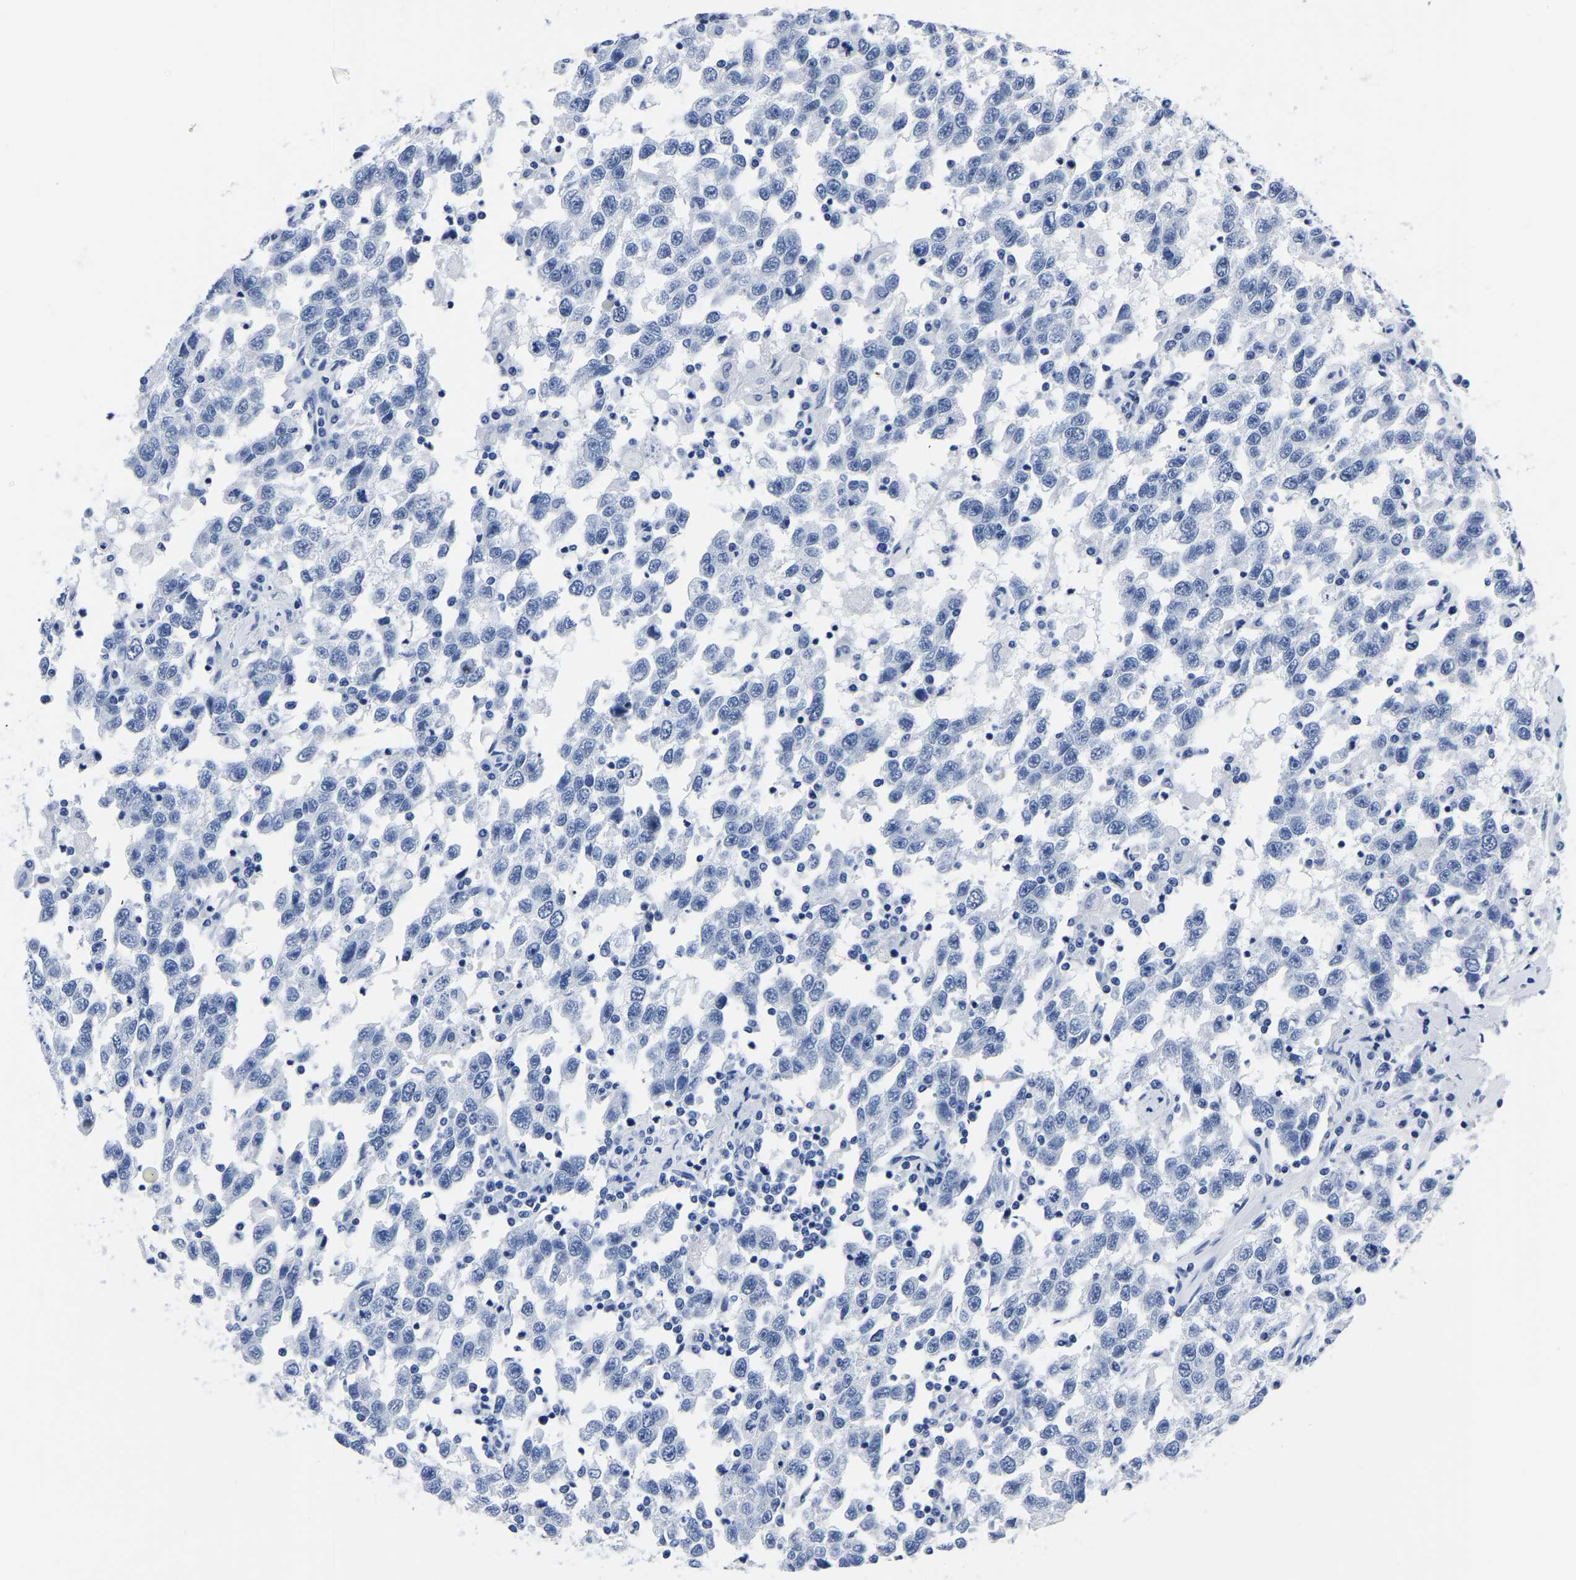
{"staining": {"intensity": "negative", "quantity": "none", "location": "none"}, "tissue": "testis cancer", "cell_type": "Tumor cells", "image_type": "cancer", "snomed": [{"axis": "morphology", "description": "Seminoma, NOS"}, {"axis": "topography", "description": "Testis"}], "caption": "A photomicrograph of human testis cancer (seminoma) is negative for staining in tumor cells.", "gene": "IMPG2", "patient": {"sex": "male", "age": 41}}